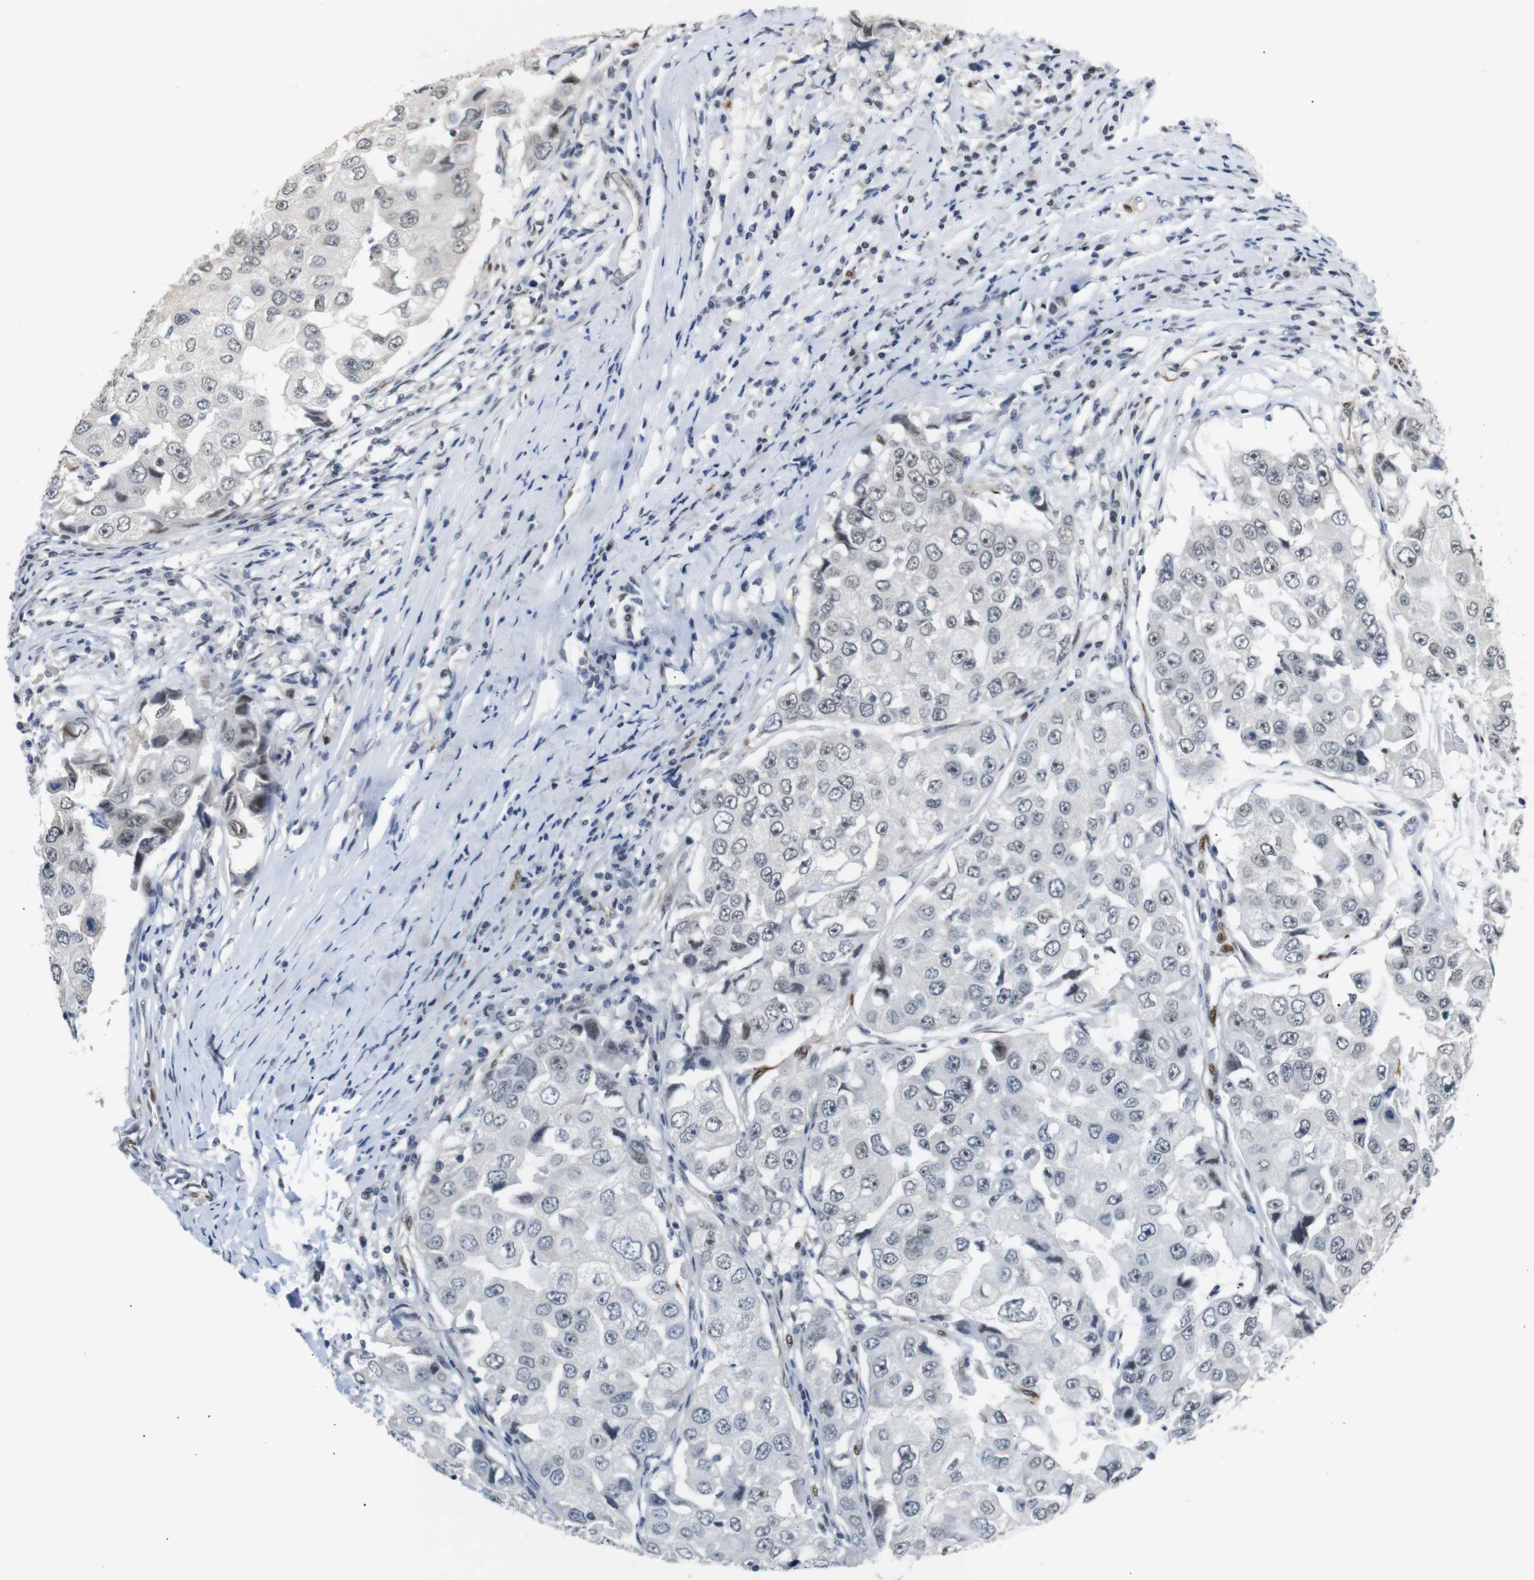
{"staining": {"intensity": "weak", "quantity": ">75%", "location": "nuclear"}, "tissue": "breast cancer", "cell_type": "Tumor cells", "image_type": "cancer", "snomed": [{"axis": "morphology", "description": "Duct carcinoma"}, {"axis": "topography", "description": "Breast"}], "caption": "A micrograph of human breast cancer (intraductal carcinoma) stained for a protein demonstrates weak nuclear brown staining in tumor cells.", "gene": "TBX2", "patient": {"sex": "female", "age": 27}}